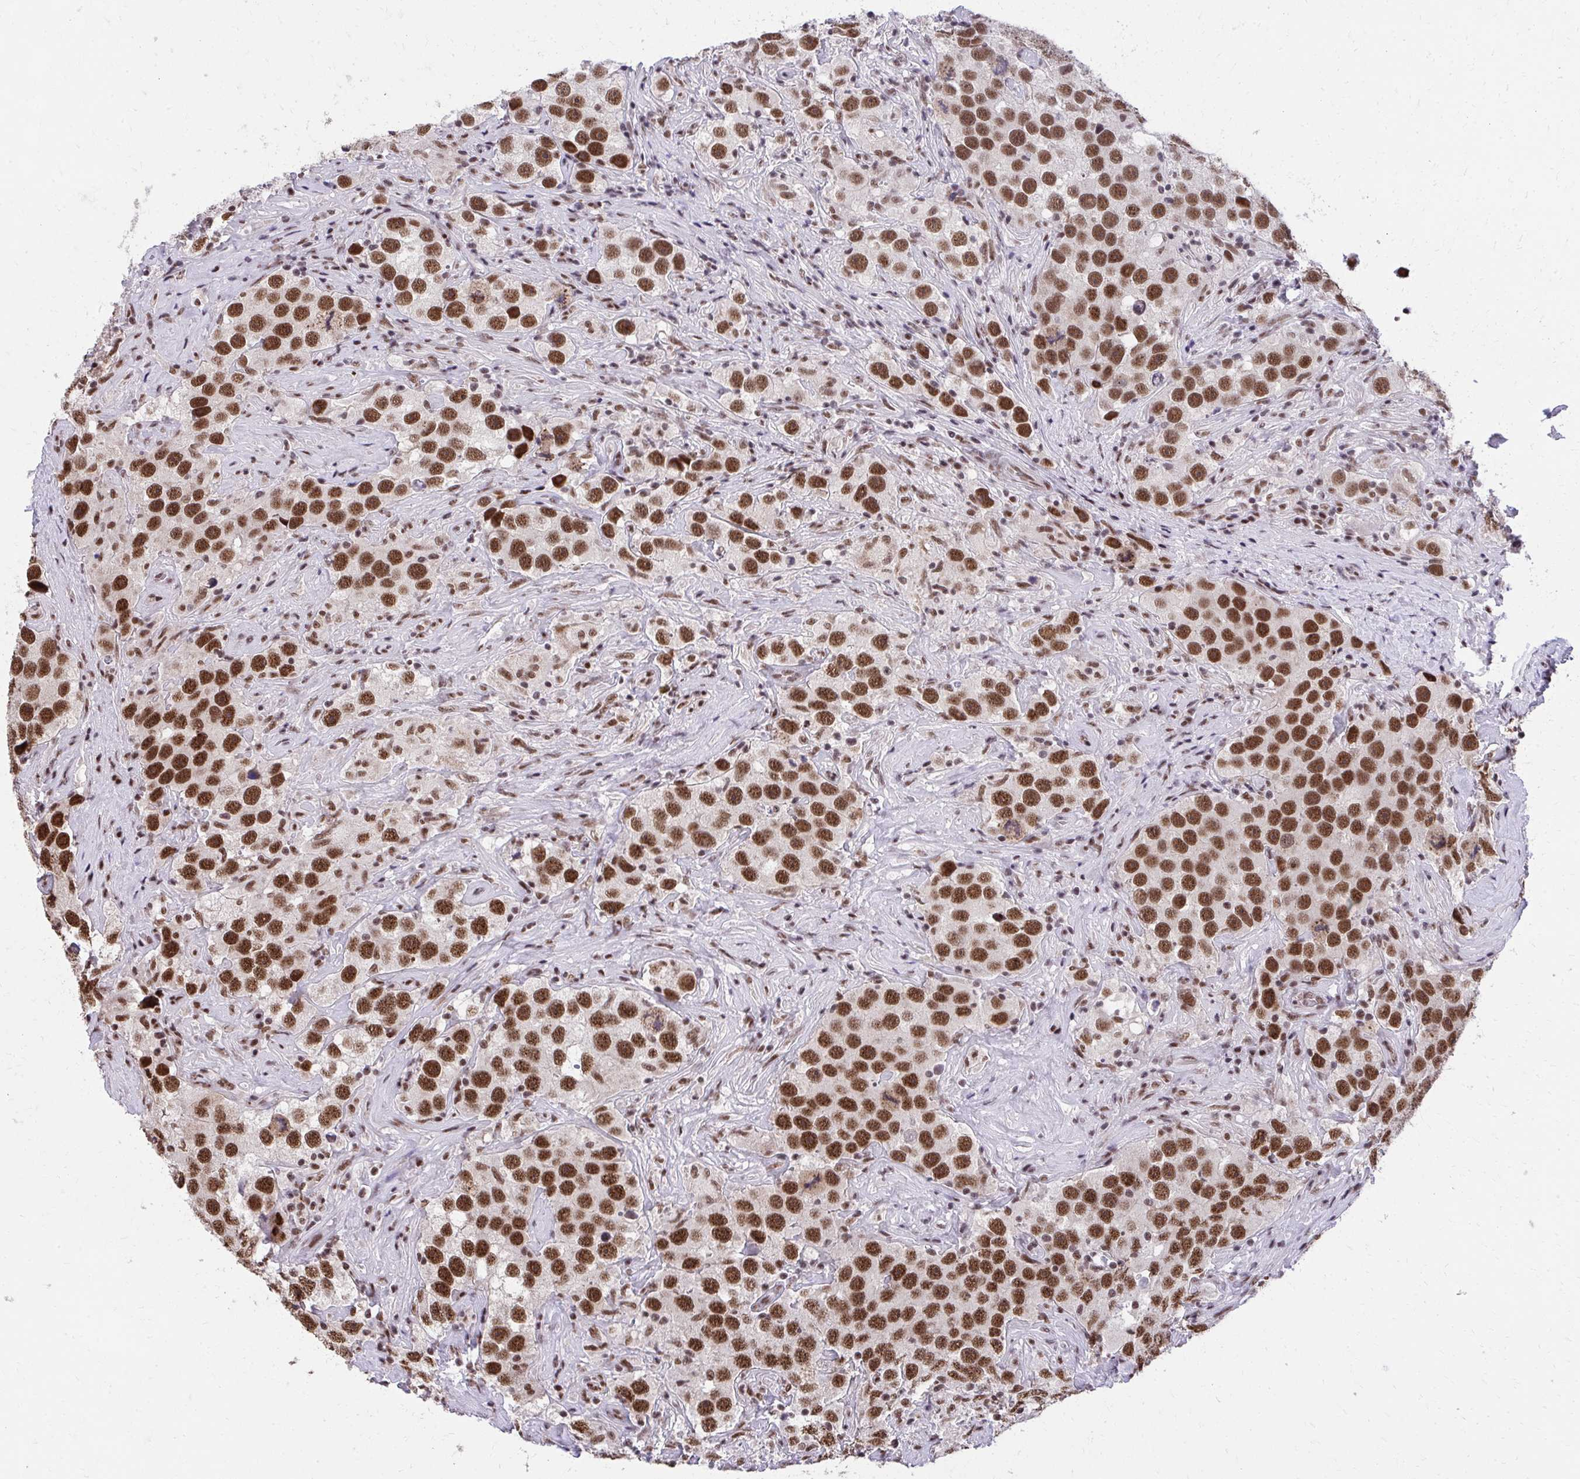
{"staining": {"intensity": "strong", "quantity": ">75%", "location": "nuclear"}, "tissue": "testis cancer", "cell_type": "Tumor cells", "image_type": "cancer", "snomed": [{"axis": "morphology", "description": "Seminoma, NOS"}, {"axis": "topography", "description": "Testis"}], "caption": "Immunohistochemical staining of human seminoma (testis) shows high levels of strong nuclear positivity in about >75% of tumor cells.", "gene": "SYNE4", "patient": {"sex": "male", "age": 49}}